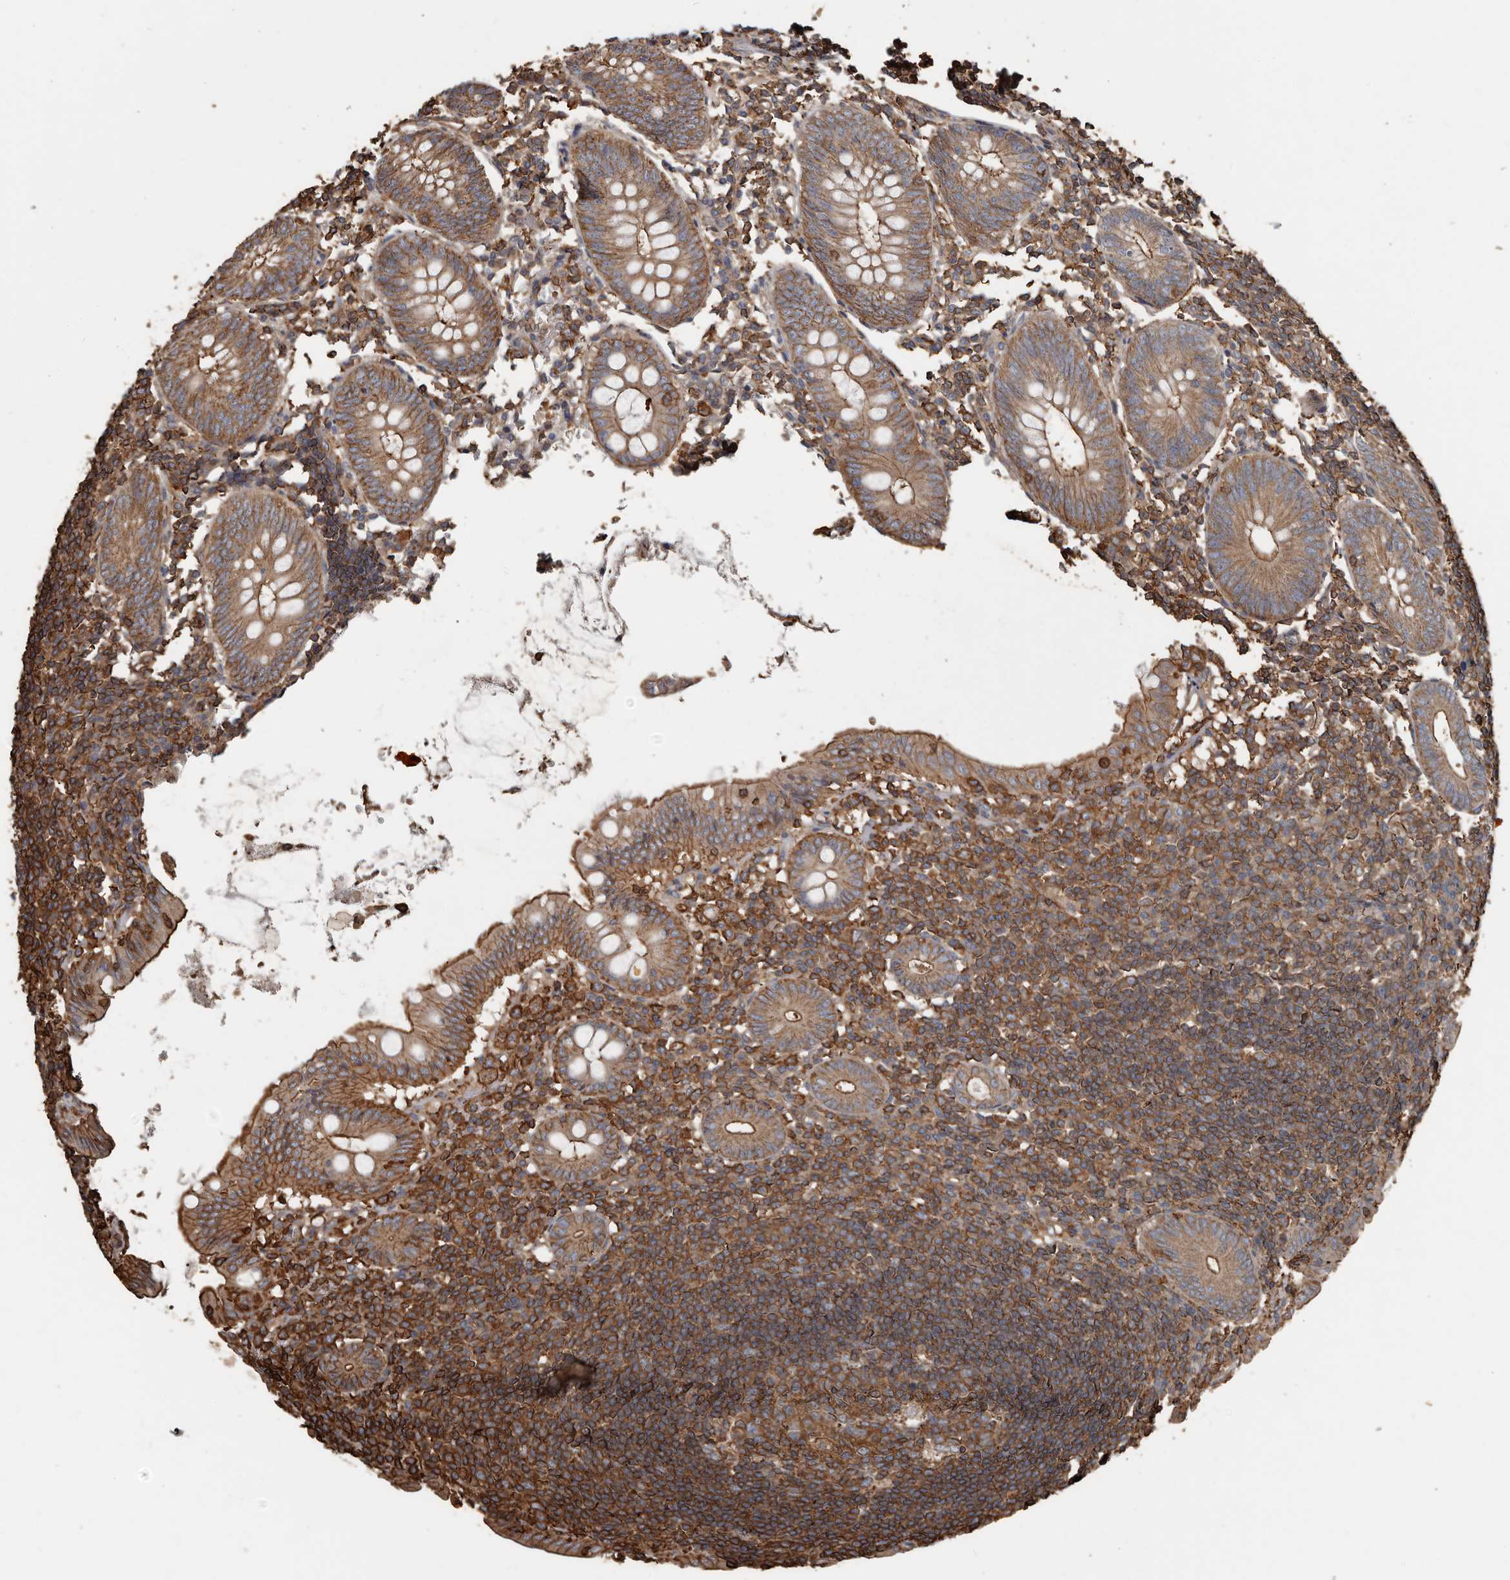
{"staining": {"intensity": "strong", "quantity": "25%-75%", "location": "cytoplasmic/membranous"}, "tissue": "appendix", "cell_type": "Glandular cells", "image_type": "normal", "snomed": [{"axis": "morphology", "description": "Normal tissue, NOS"}, {"axis": "topography", "description": "Appendix"}], "caption": "DAB (3,3'-diaminobenzidine) immunohistochemical staining of unremarkable human appendix reveals strong cytoplasmic/membranous protein staining in about 25%-75% of glandular cells.", "gene": "DENND6B", "patient": {"sex": "female", "age": 54}}